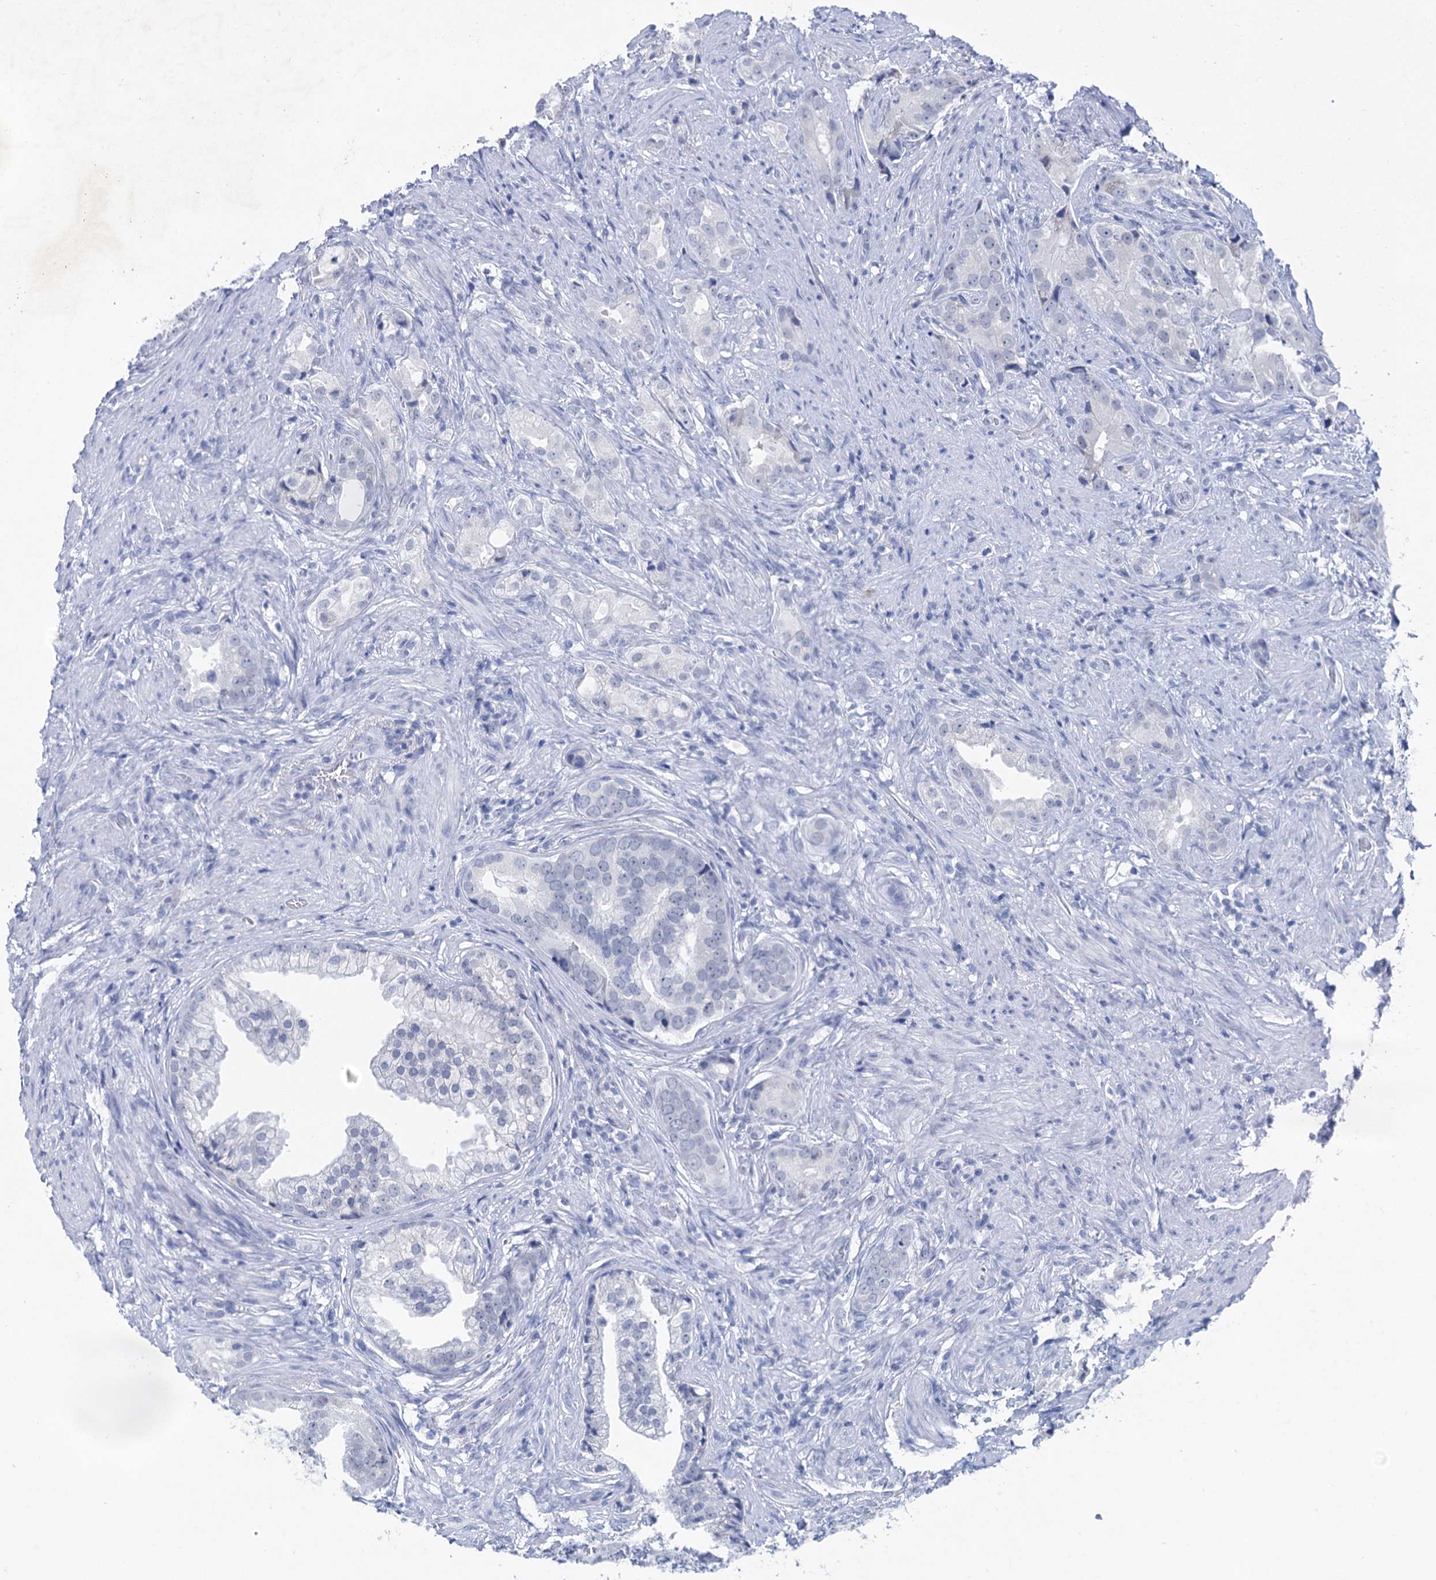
{"staining": {"intensity": "negative", "quantity": "none", "location": "none"}, "tissue": "prostate cancer", "cell_type": "Tumor cells", "image_type": "cancer", "snomed": [{"axis": "morphology", "description": "Adenocarcinoma, Low grade"}, {"axis": "topography", "description": "Prostate"}], "caption": "The IHC photomicrograph has no significant staining in tumor cells of adenocarcinoma (low-grade) (prostate) tissue.", "gene": "HAPSTR1", "patient": {"sex": "male", "age": 71}}